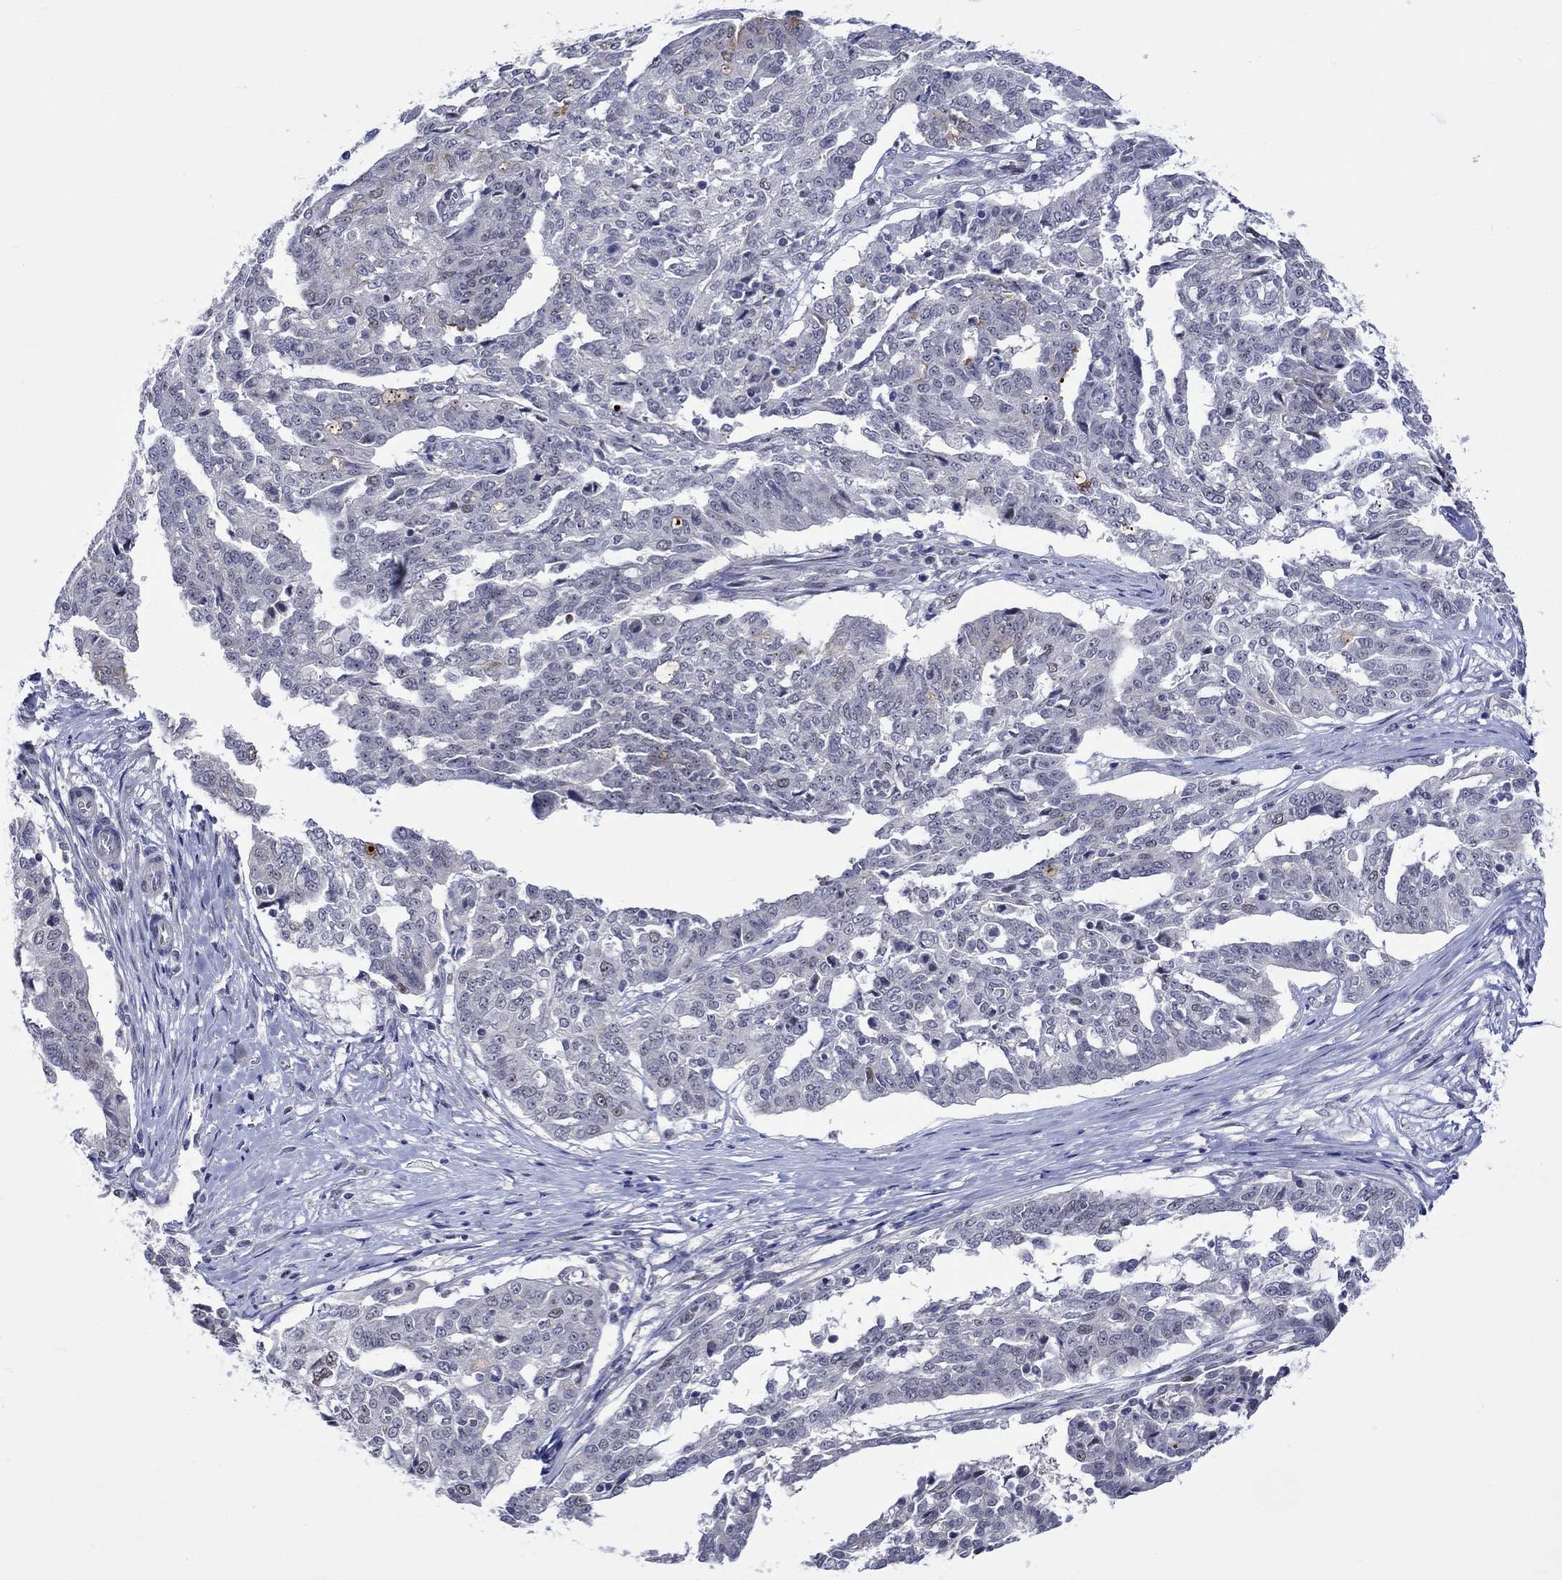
{"staining": {"intensity": "weak", "quantity": "<25%", "location": "nuclear"}, "tissue": "ovarian cancer", "cell_type": "Tumor cells", "image_type": "cancer", "snomed": [{"axis": "morphology", "description": "Cystadenocarcinoma, serous, NOS"}, {"axis": "topography", "description": "Ovary"}], "caption": "Immunohistochemistry of human ovarian cancer (serous cystadenocarcinoma) exhibits no expression in tumor cells. Nuclei are stained in blue.", "gene": "E2F8", "patient": {"sex": "female", "age": 67}}